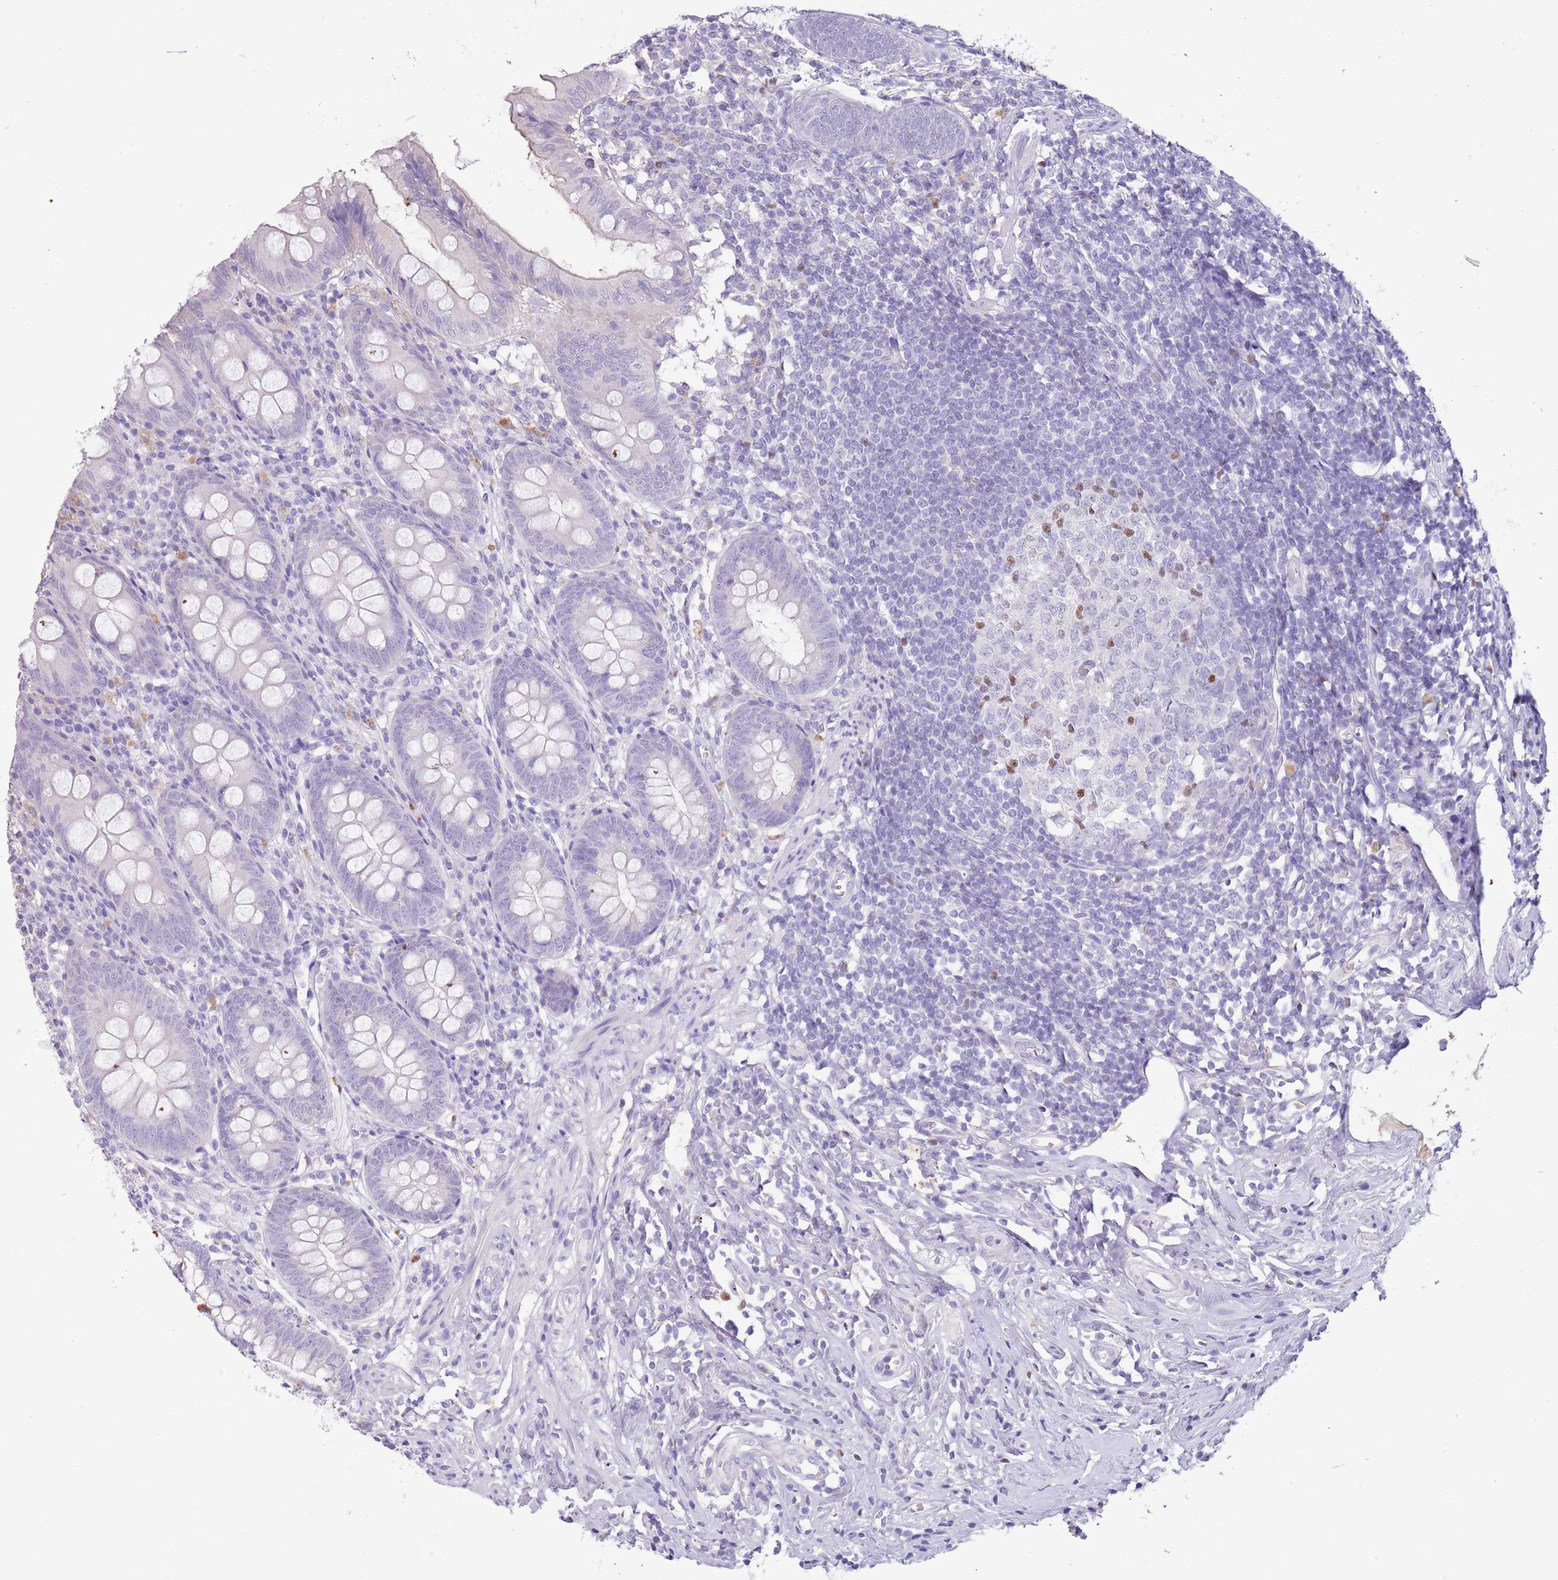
{"staining": {"intensity": "negative", "quantity": "none", "location": "none"}, "tissue": "appendix", "cell_type": "Glandular cells", "image_type": "normal", "snomed": [{"axis": "morphology", "description": "Normal tissue, NOS"}, {"axis": "topography", "description": "Appendix"}], "caption": "This is an immunohistochemistry photomicrograph of normal human appendix. There is no expression in glandular cells.", "gene": "TOX2", "patient": {"sex": "female", "age": 51}}